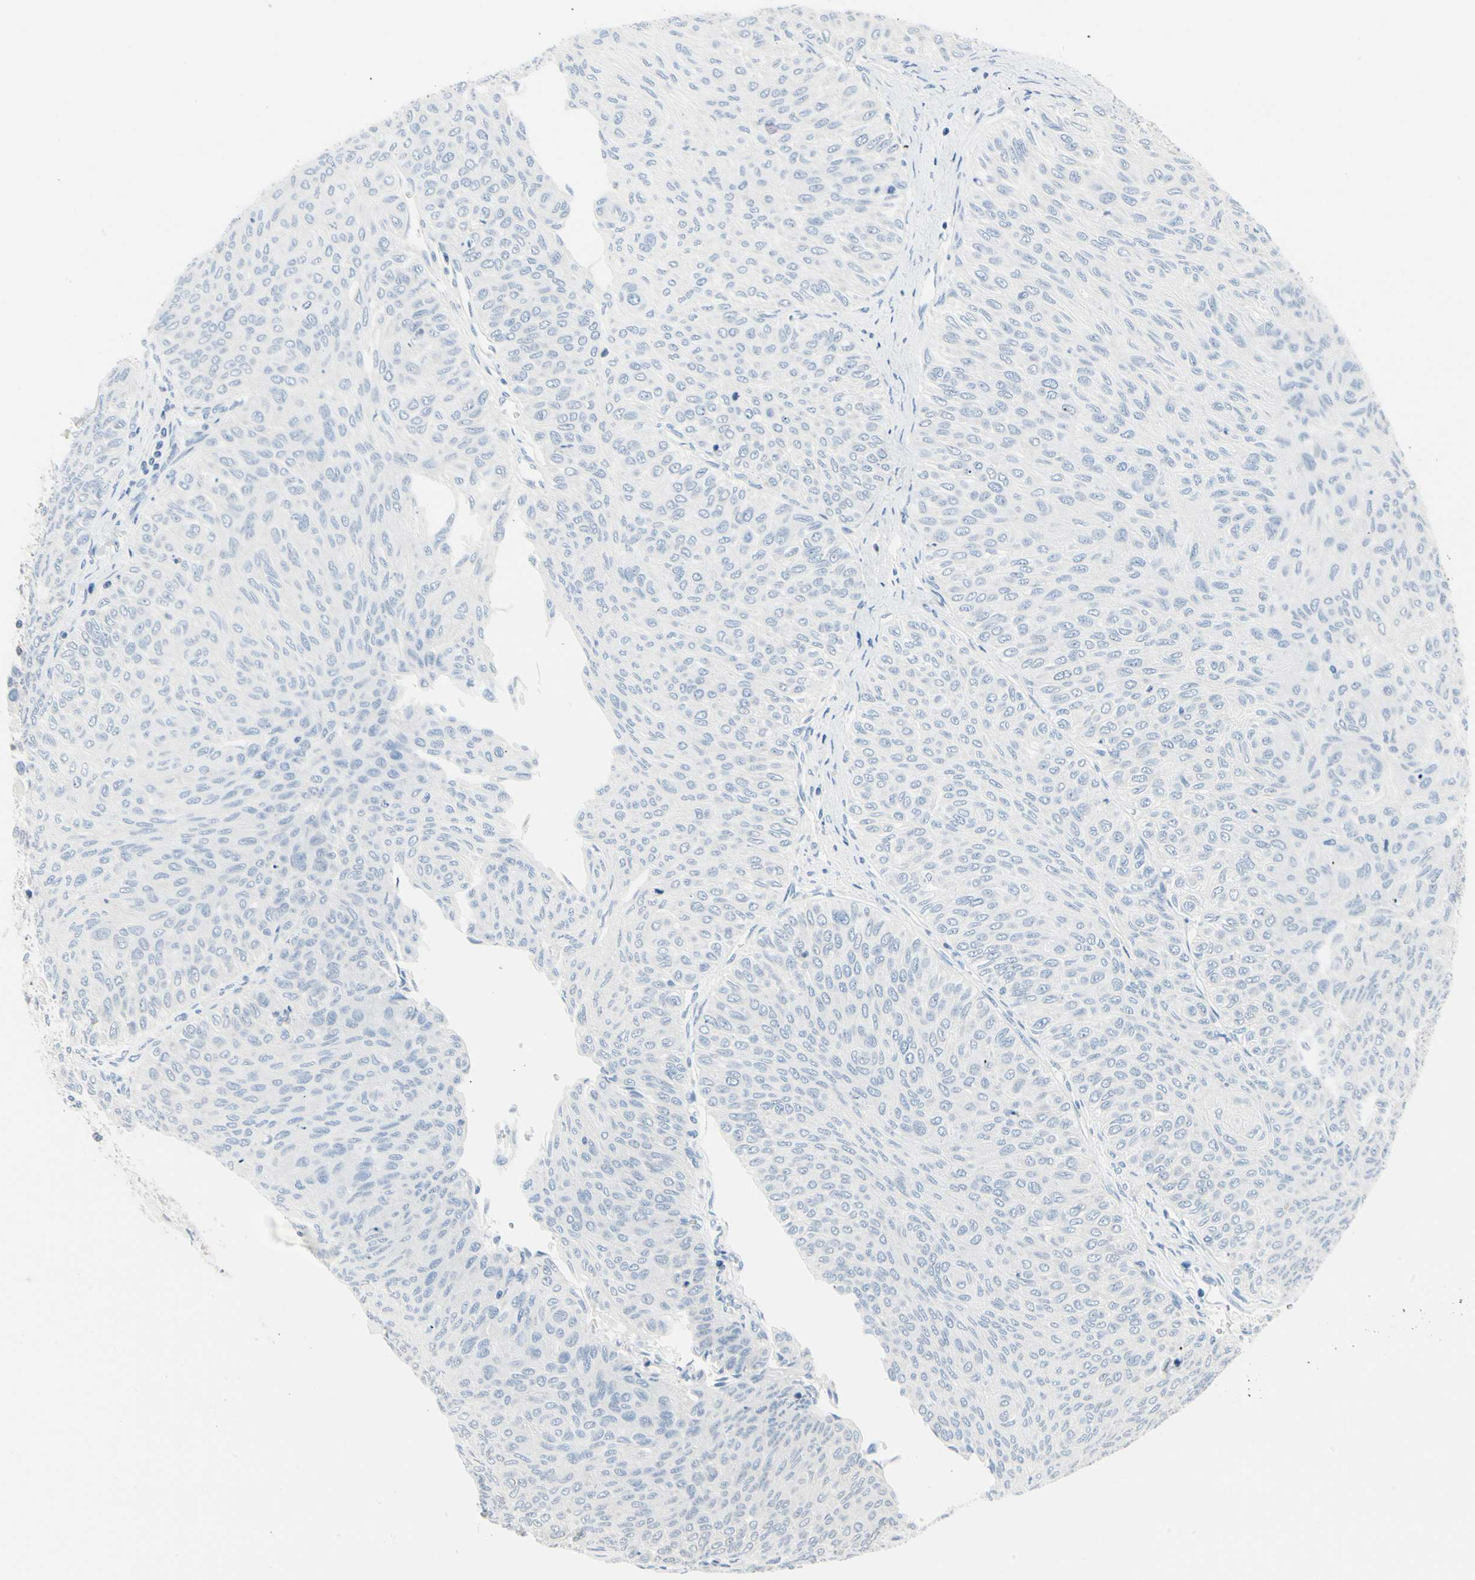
{"staining": {"intensity": "negative", "quantity": "none", "location": "none"}, "tissue": "urothelial cancer", "cell_type": "Tumor cells", "image_type": "cancer", "snomed": [{"axis": "morphology", "description": "Urothelial carcinoma, Low grade"}, {"axis": "topography", "description": "Urinary bladder"}], "caption": "This is a micrograph of IHC staining of urothelial cancer, which shows no staining in tumor cells.", "gene": "NFATC2", "patient": {"sex": "male", "age": 78}}